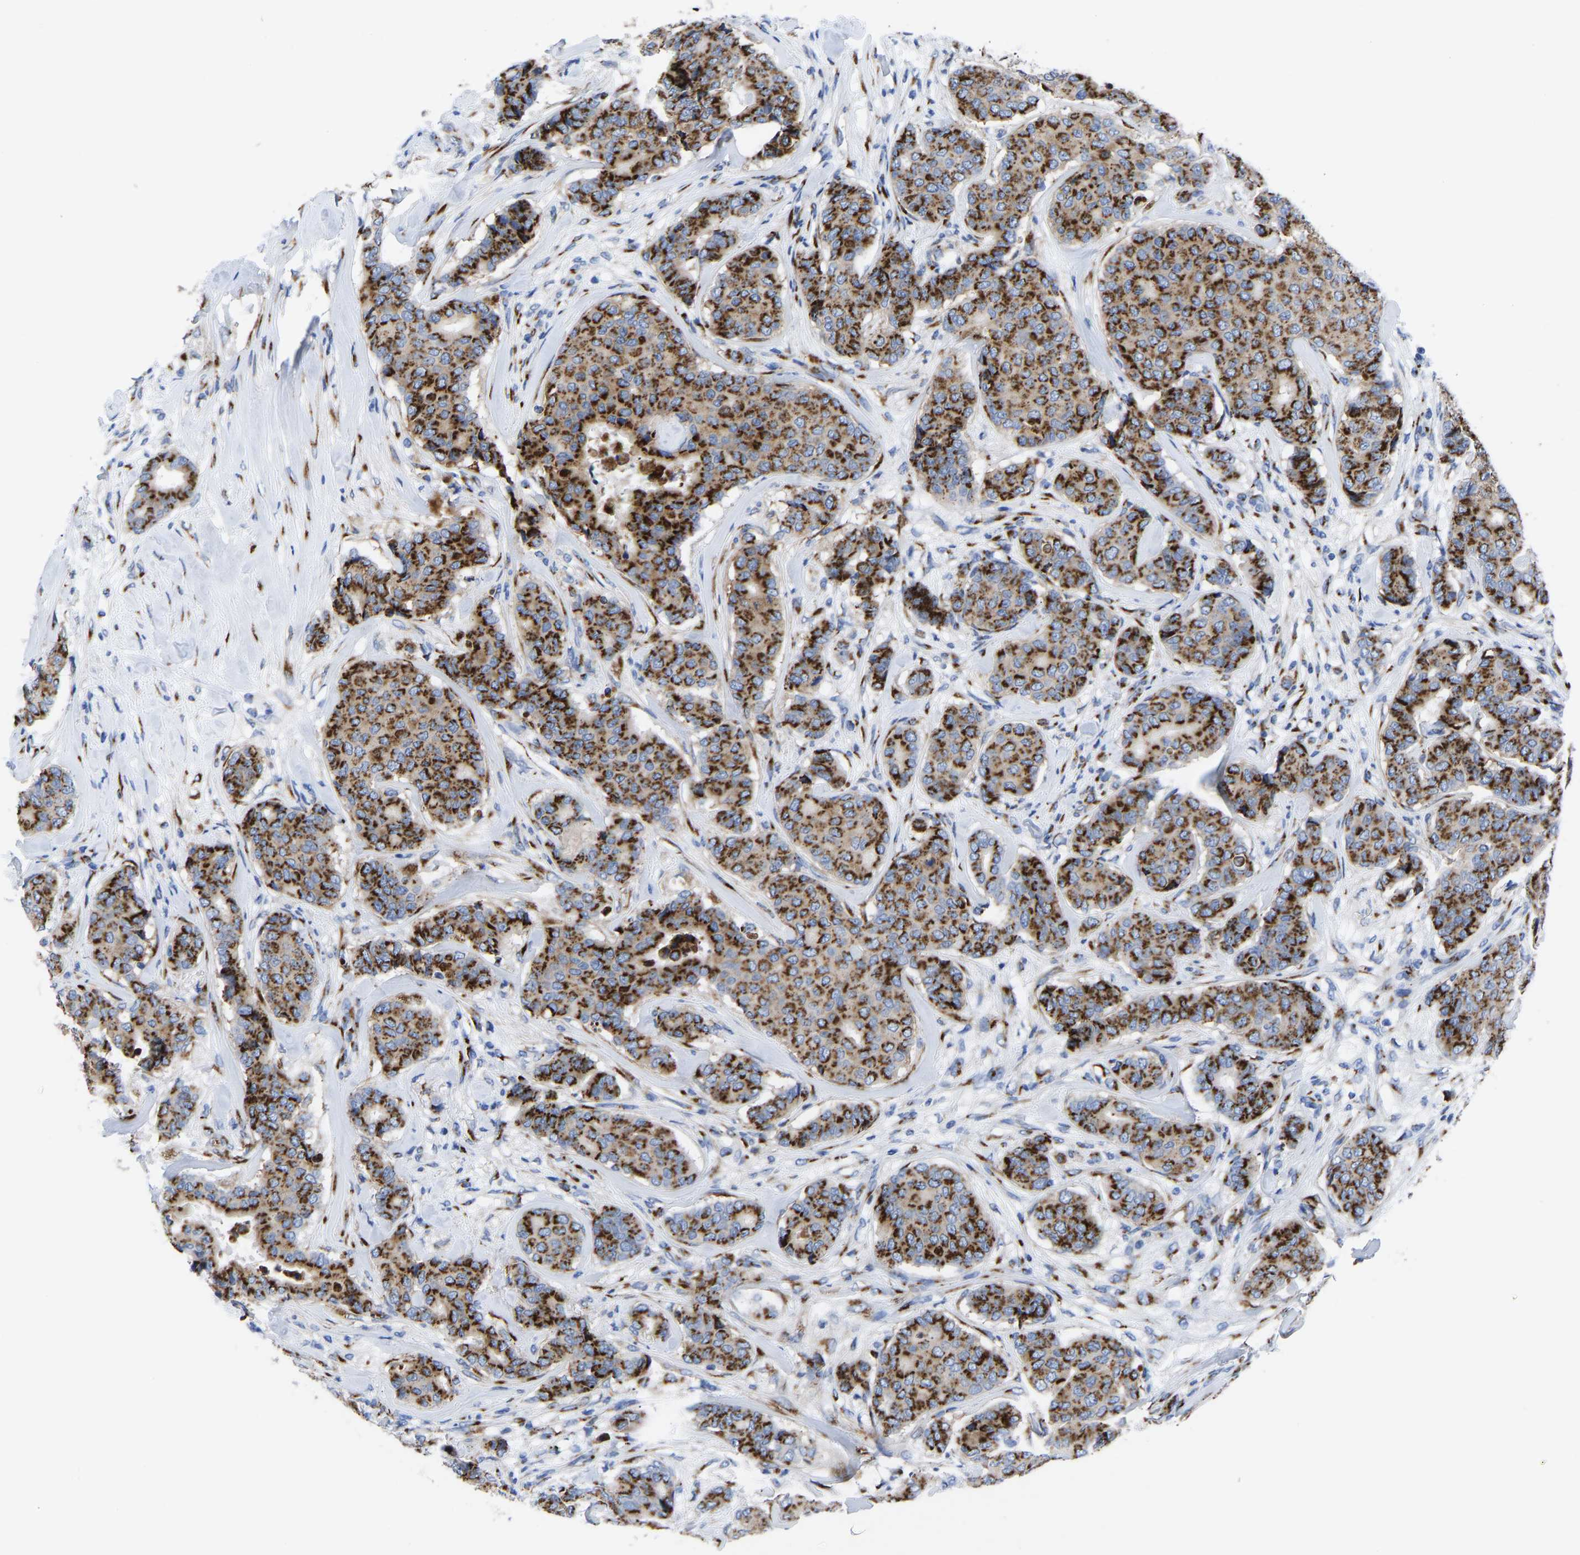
{"staining": {"intensity": "strong", "quantity": ">75%", "location": "cytoplasmic/membranous"}, "tissue": "breast cancer", "cell_type": "Tumor cells", "image_type": "cancer", "snomed": [{"axis": "morphology", "description": "Duct carcinoma"}, {"axis": "topography", "description": "Breast"}], "caption": "Strong cytoplasmic/membranous protein staining is identified in approximately >75% of tumor cells in breast cancer (invasive ductal carcinoma).", "gene": "TMEM87A", "patient": {"sex": "female", "age": 75}}